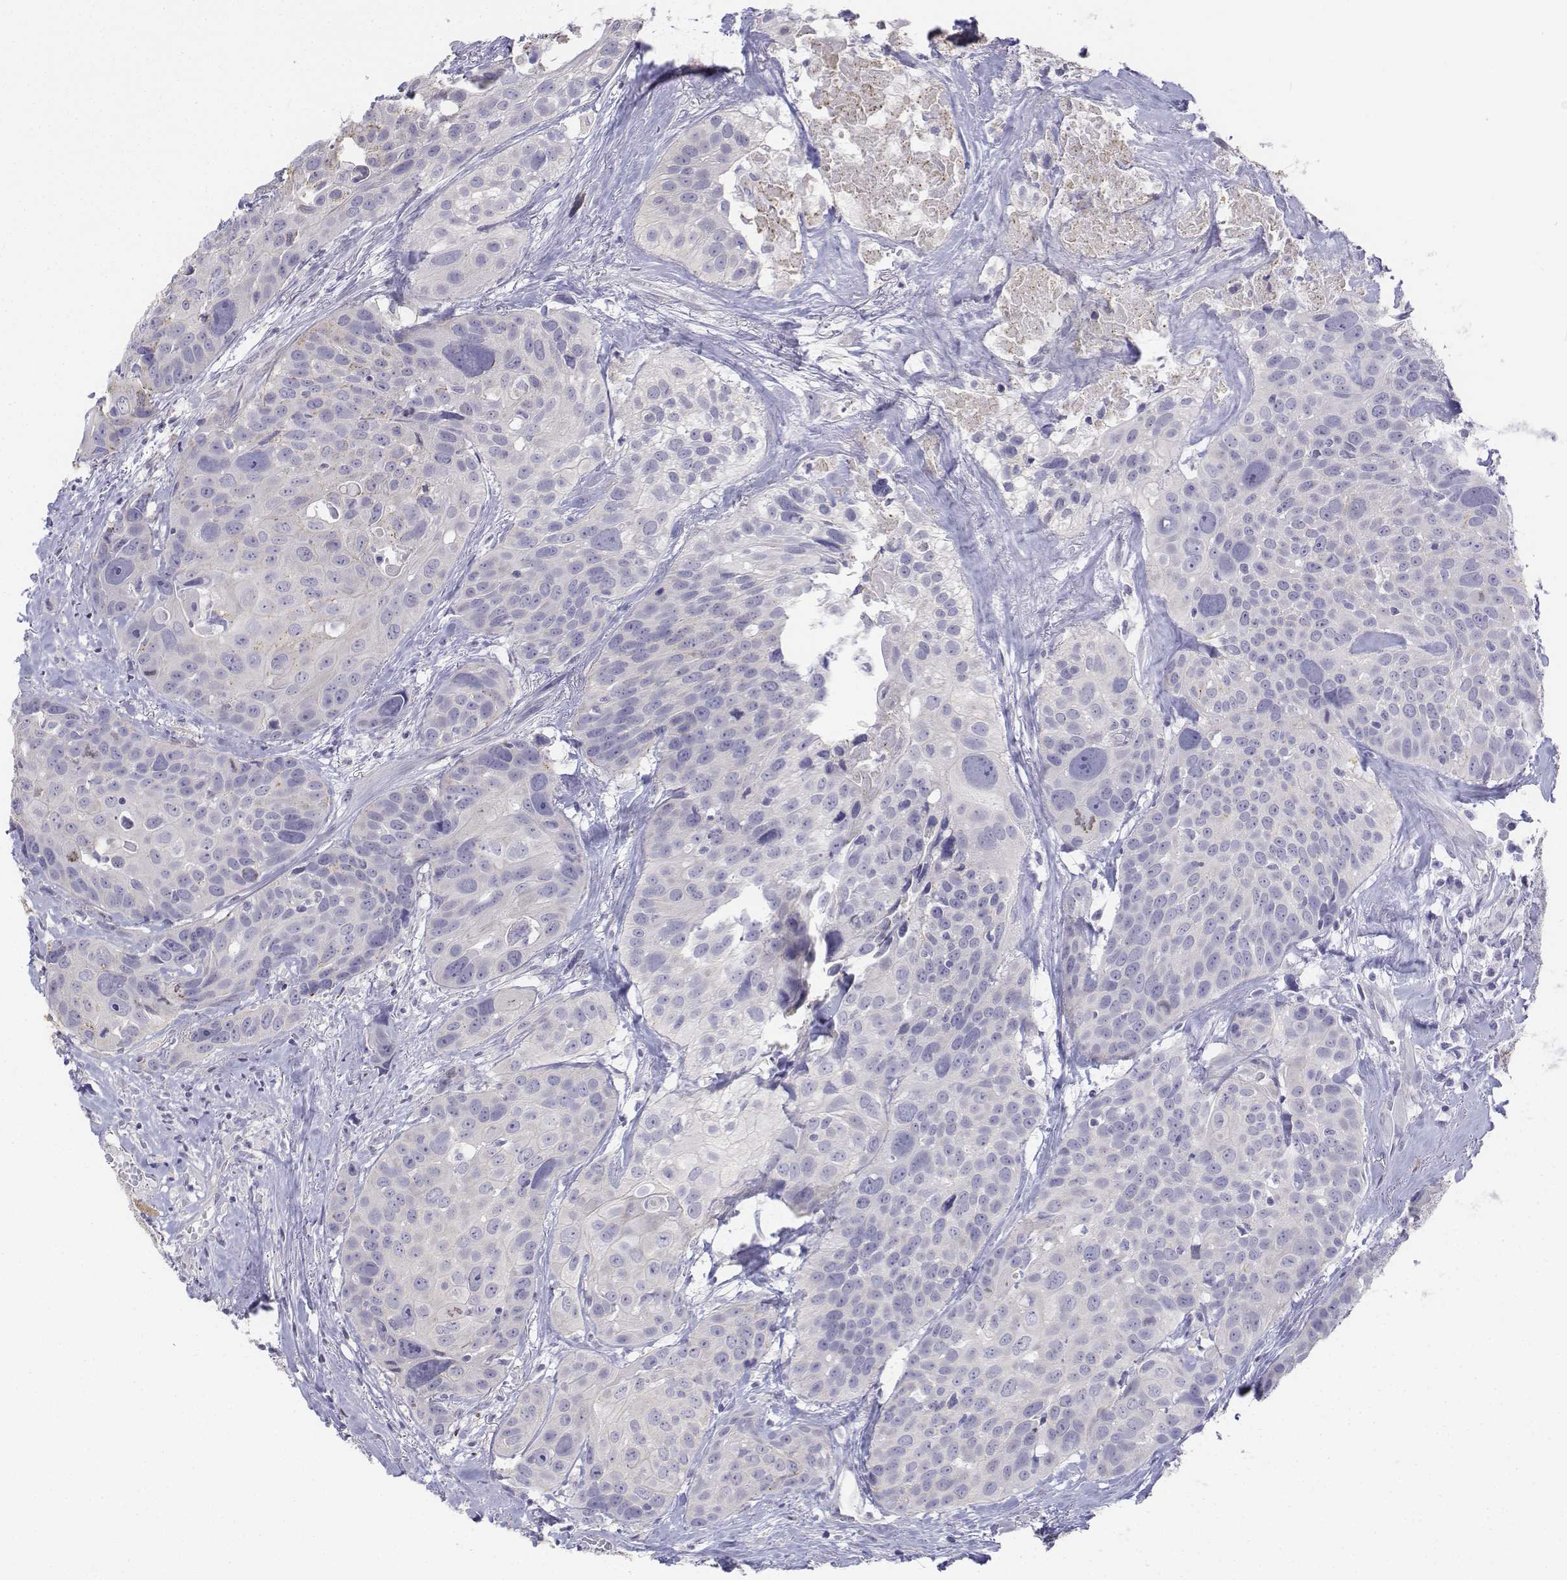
{"staining": {"intensity": "negative", "quantity": "none", "location": "none"}, "tissue": "head and neck cancer", "cell_type": "Tumor cells", "image_type": "cancer", "snomed": [{"axis": "morphology", "description": "Squamous cell carcinoma, NOS"}, {"axis": "topography", "description": "Oral tissue"}, {"axis": "topography", "description": "Head-Neck"}], "caption": "An image of human head and neck cancer (squamous cell carcinoma) is negative for staining in tumor cells.", "gene": "LGSN", "patient": {"sex": "male", "age": 56}}